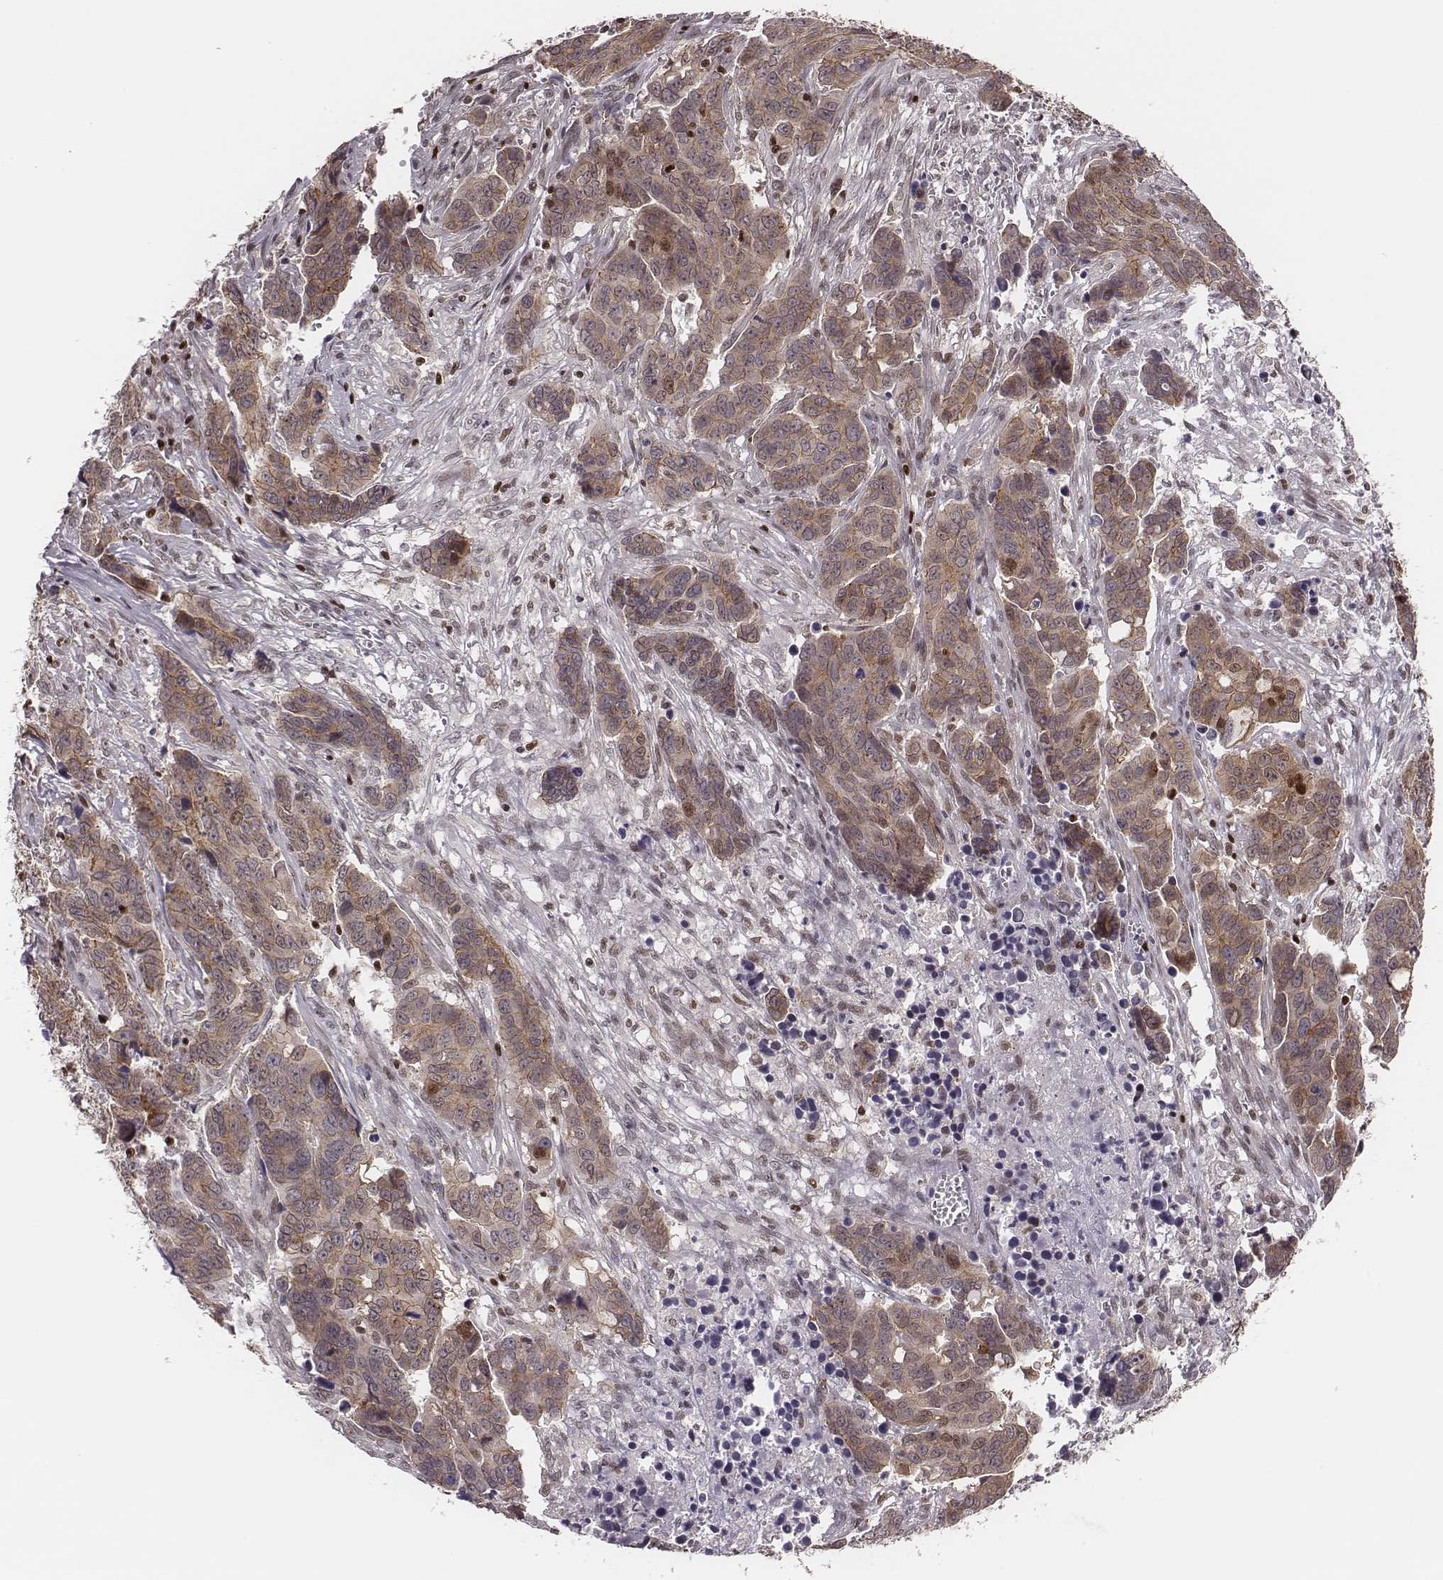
{"staining": {"intensity": "weak", "quantity": ">75%", "location": "cytoplasmic/membranous"}, "tissue": "ovarian cancer", "cell_type": "Tumor cells", "image_type": "cancer", "snomed": [{"axis": "morphology", "description": "Carcinoma, endometroid"}, {"axis": "topography", "description": "Ovary"}], "caption": "Immunohistochemistry photomicrograph of neoplastic tissue: human ovarian cancer stained using IHC shows low levels of weak protein expression localized specifically in the cytoplasmic/membranous of tumor cells, appearing as a cytoplasmic/membranous brown color.", "gene": "WDR59", "patient": {"sex": "female", "age": 78}}